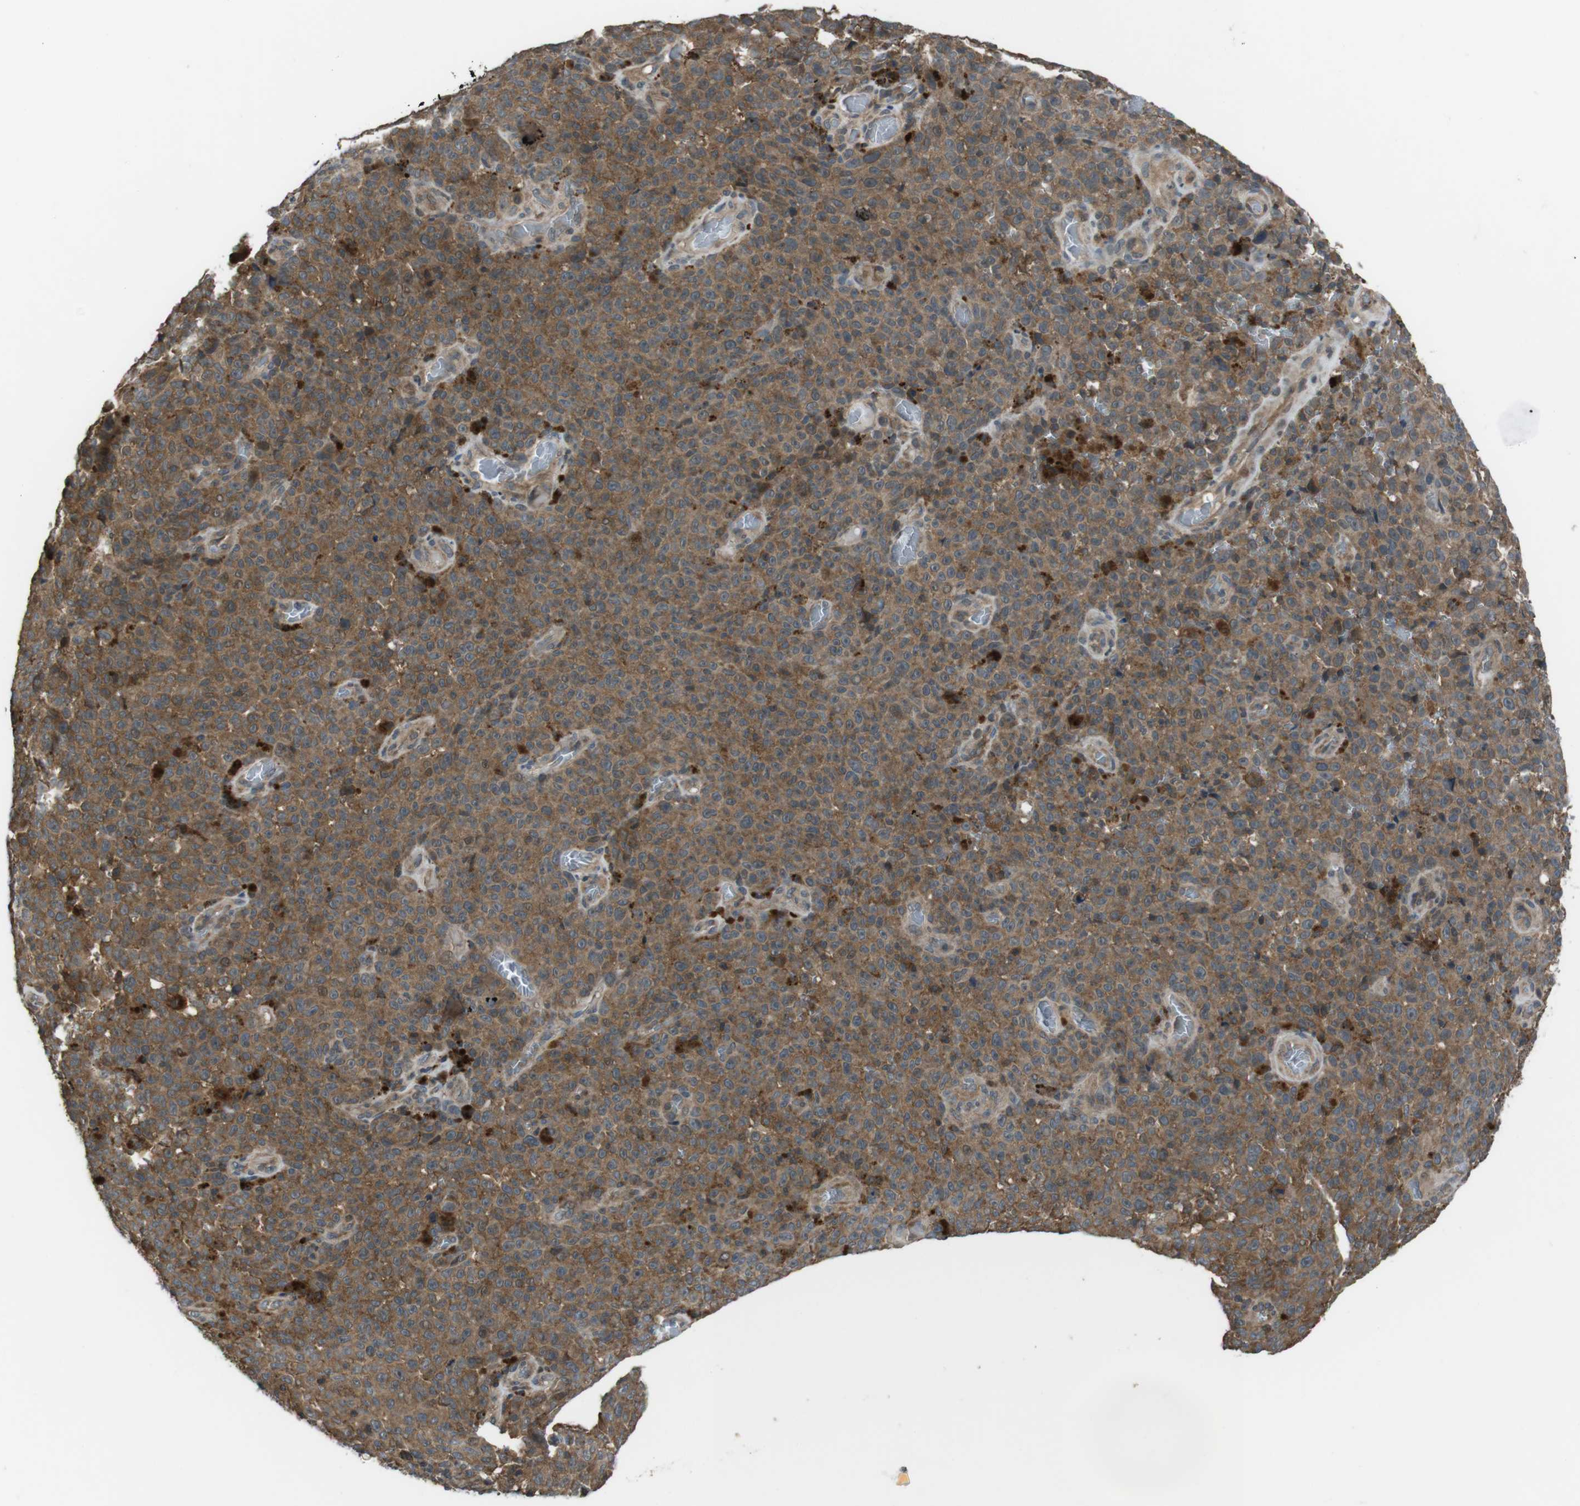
{"staining": {"intensity": "moderate", "quantity": ">75%", "location": "cytoplasmic/membranous"}, "tissue": "melanoma", "cell_type": "Tumor cells", "image_type": "cancer", "snomed": [{"axis": "morphology", "description": "Malignant melanoma, NOS"}, {"axis": "topography", "description": "Skin"}], "caption": "This is a histology image of immunohistochemistry staining of malignant melanoma, which shows moderate expression in the cytoplasmic/membranous of tumor cells.", "gene": "SLC22A23", "patient": {"sex": "female", "age": 82}}